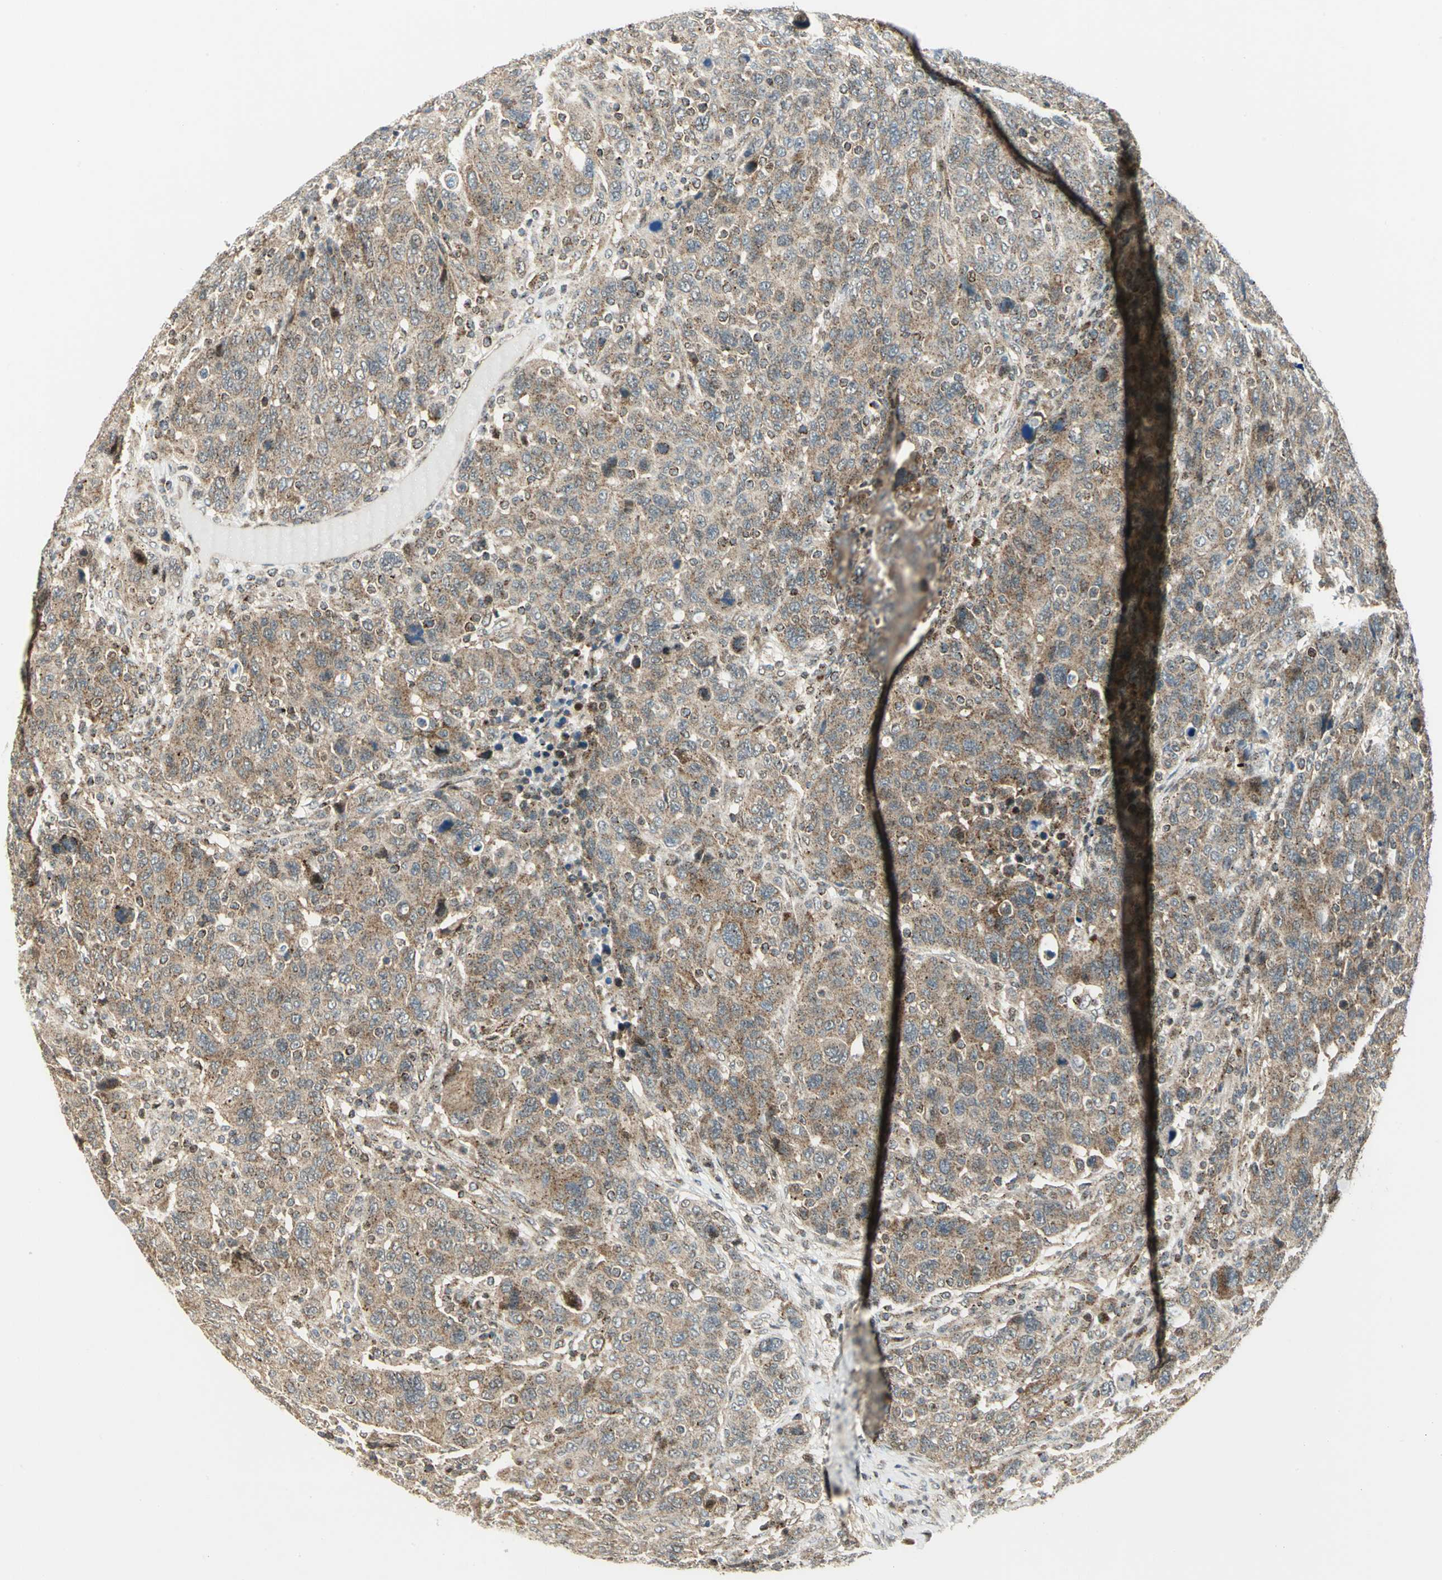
{"staining": {"intensity": "moderate", "quantity": ">75%", "location": "cytoplasmic/membranous"}, "tissue": "breast cancer", "cell_type": "Tumor cells", "image_type": "cancer", "snomed": [{"axis": "morphology", "description": "Duct carcinoma"}, {"axis": "topography", "description": "Breast"}], "caption": "Protein staining demonstrates moderate cytoplasmic/membranous positivity in about >75% of tumor cells in breast intraductal carcinoma.", "gene": "ATP6V1A", "patient": {"sex": "female", "age": 37}}